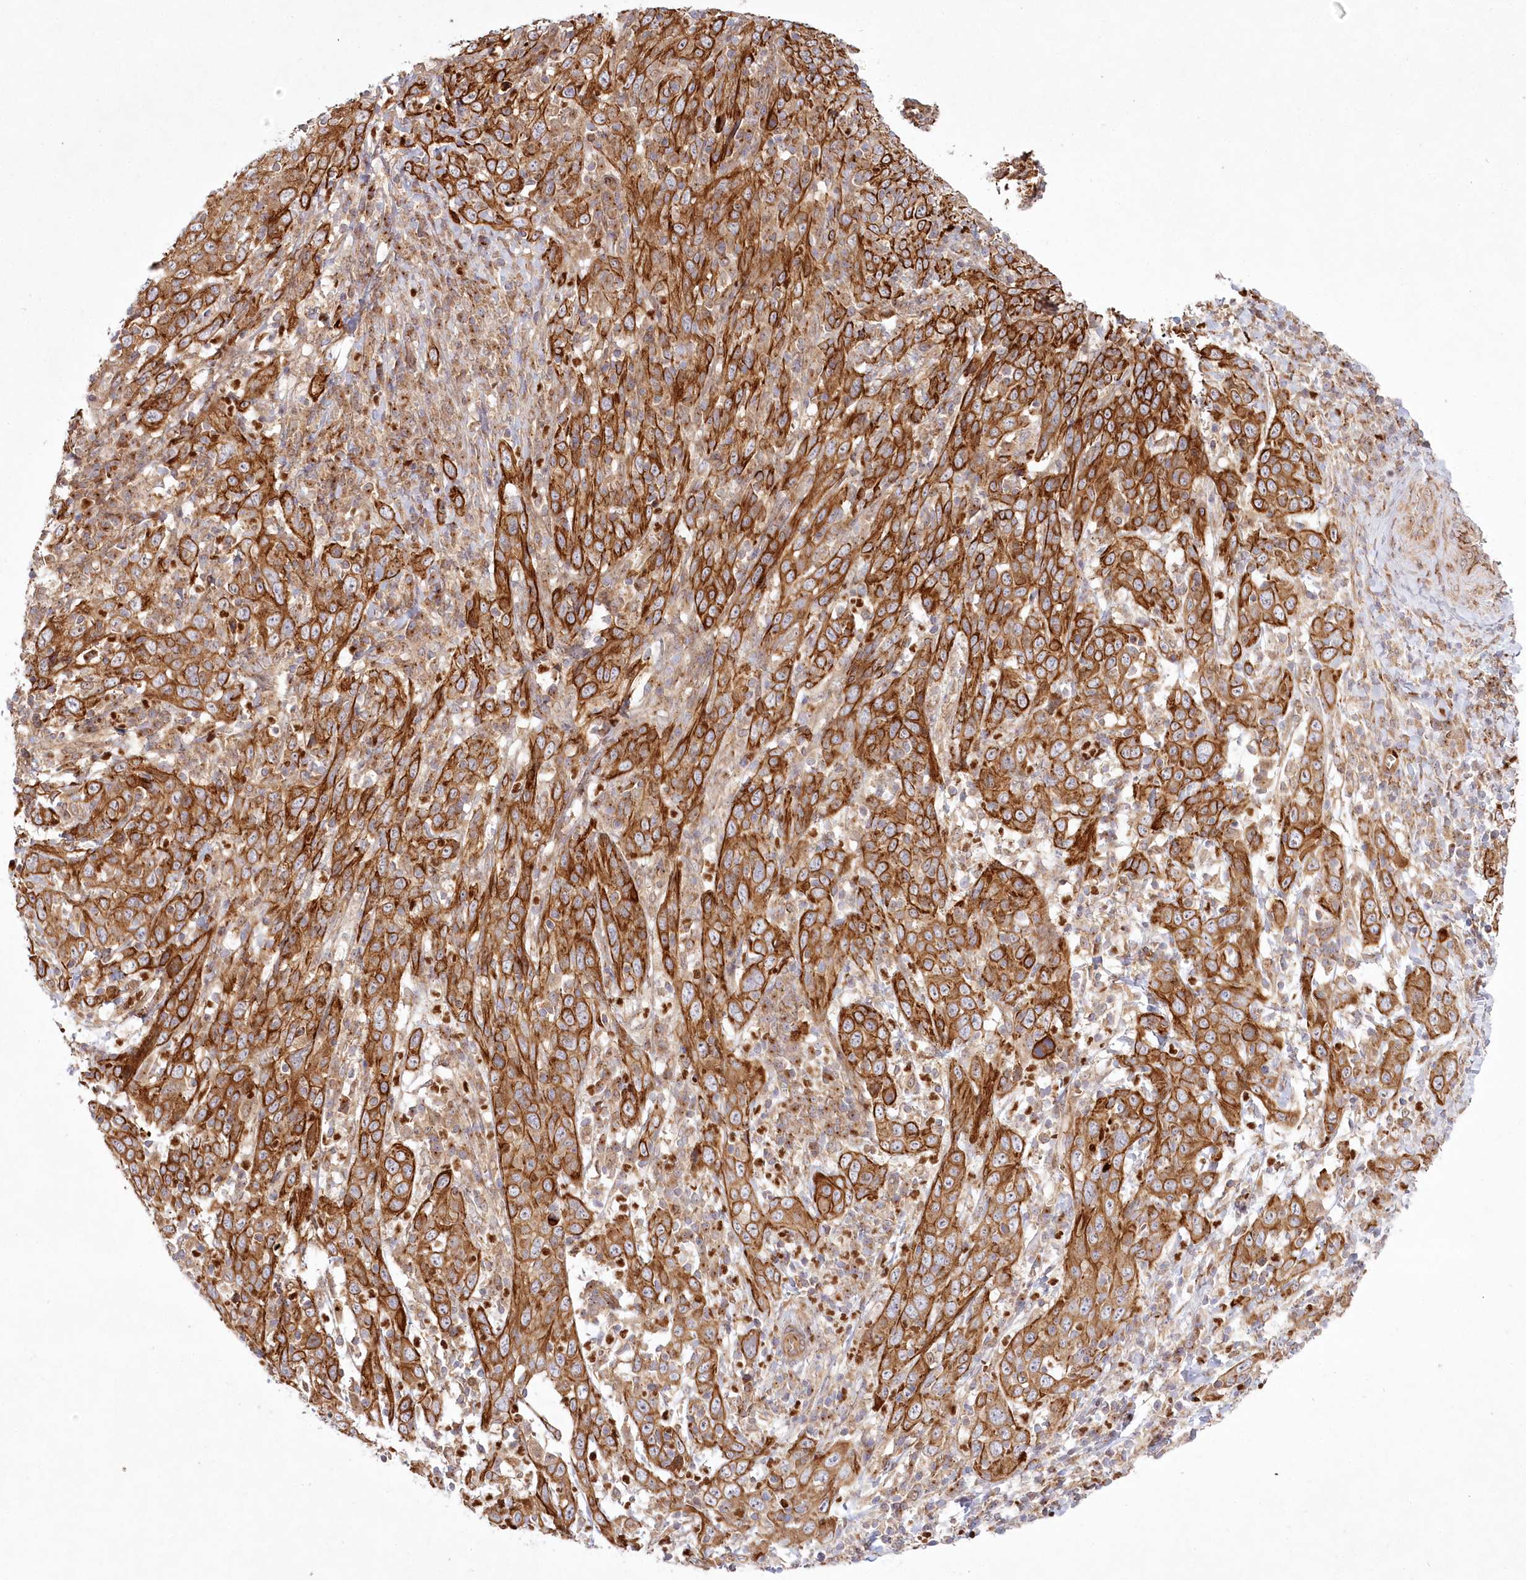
{"staining": {"intensity": "strong", "quantity": ">75%", "location": "cytoplasmic/membranous"}, "tissue": "cervical cancer", "cell_type": "Tumor cells", "image_type": "cancer", "snomed": [{"axis": "morphology", "description": "Squamous cell carcinoma, NOS"}, {"axis": "topography", "description": "Cervix"}], "caption": "Strong cytoplasmic/membranous expression for a protein is identified in about >75% of tumor cells of cervical squamous cell carcinoma using IHC.", "gene": "COMMD3", "patient": {"sex": "female", "age": 46}}